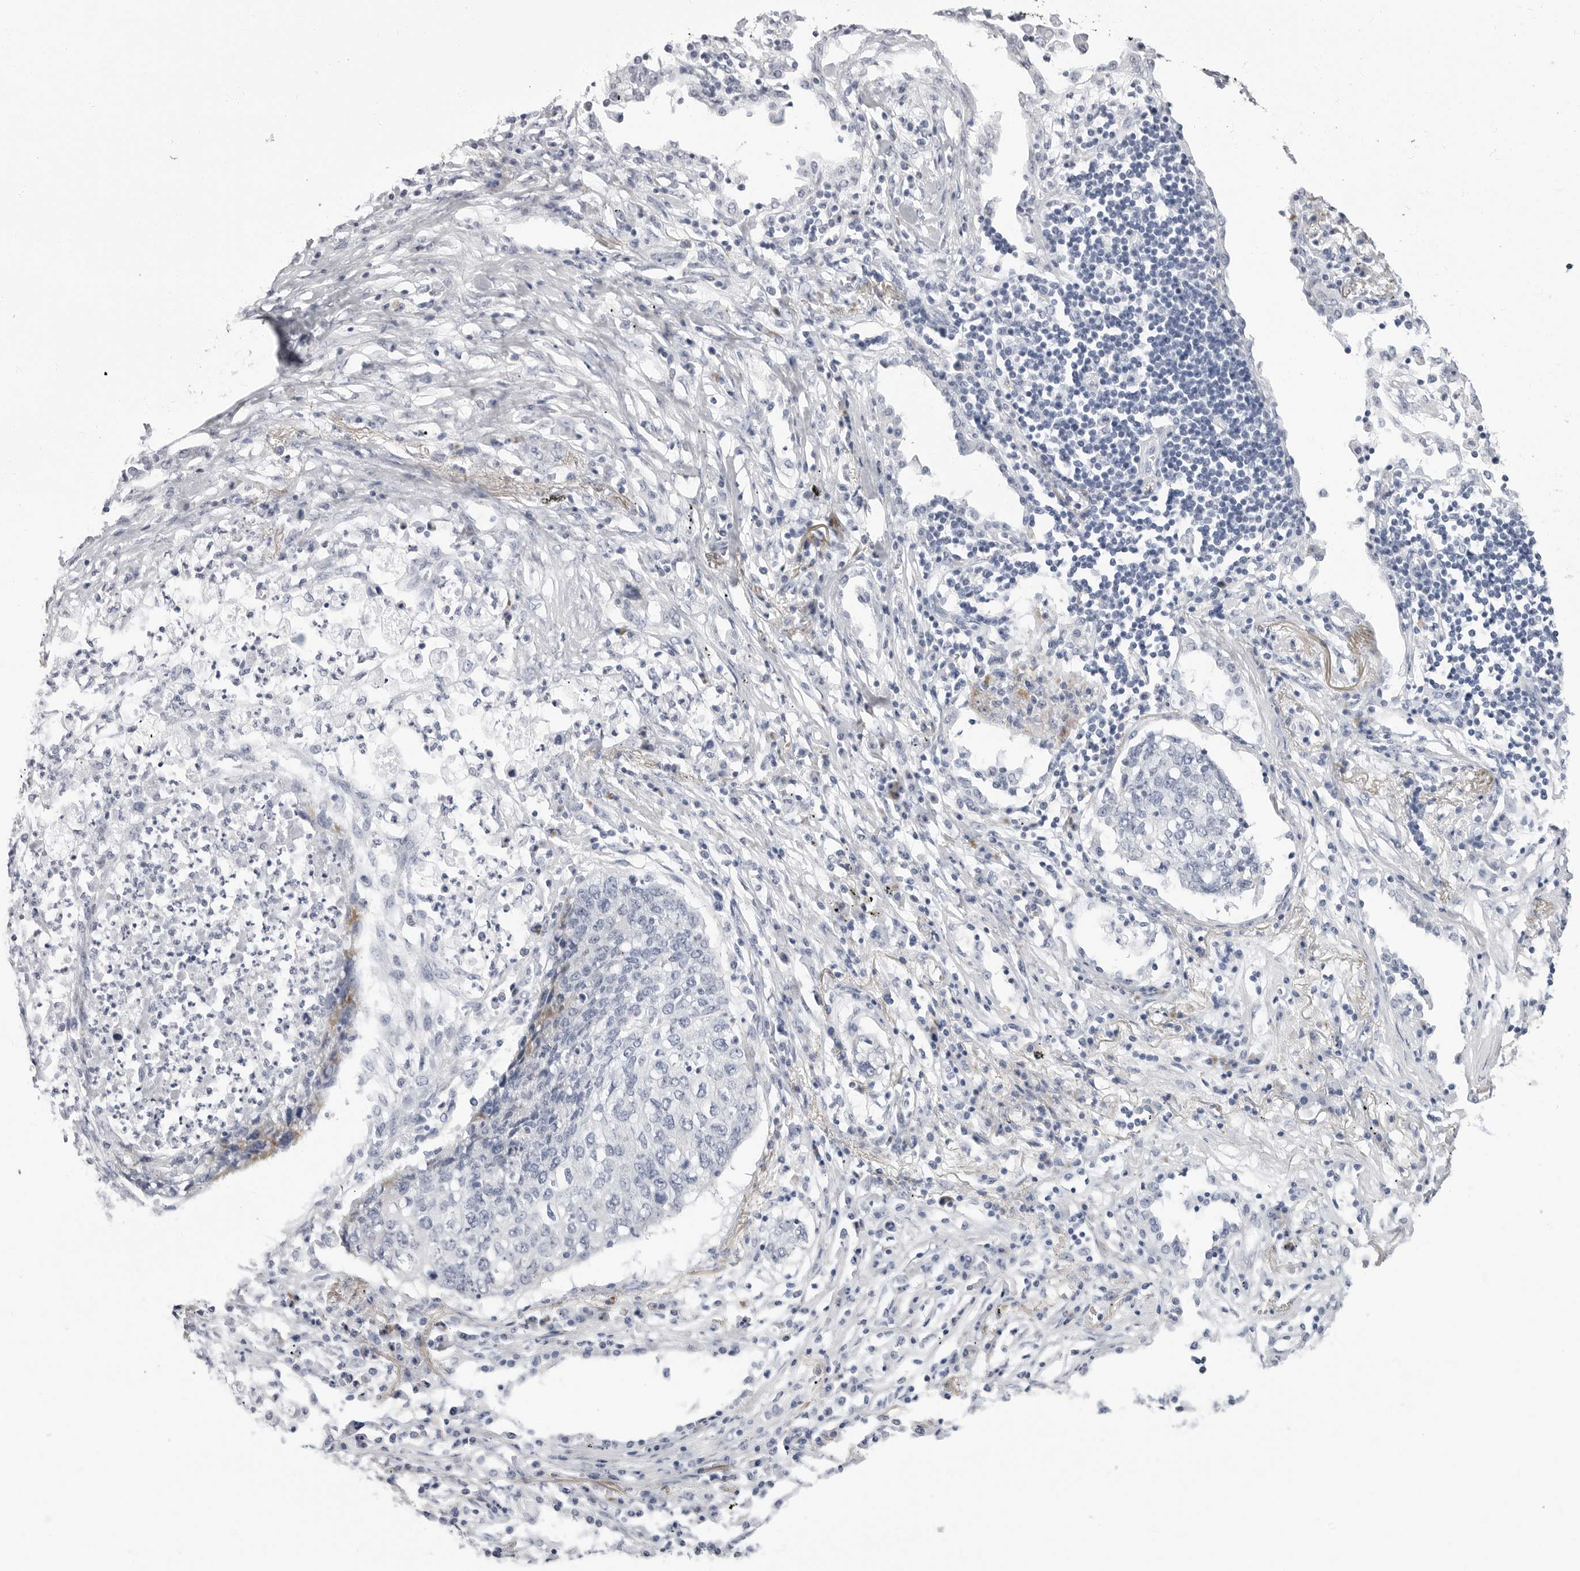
{"staining": {"intensity": "negative", "quantity": "none", "location": "none"}, "tissue": "lung cancer", "cell_type": "Tumor cells", "image_type": "cancer", "snomed": [{"axis": "morphology", "description": "Squamous cell carcinoma, NOS"}, {"axis": "topography", "description": "Lung"}], "caption": "Immunohistochemistry of human lung cancer reveals no staining in tumor cells. Brightfield microscopy of immunohistochemistry (IHC) stained with DAB (3,3'-diaminobenzidine) (brown) and hematoxylin (blue), captured at high magnification.", "gene": "ERICH3", "patient": {"sex": "female", "age": 63}}